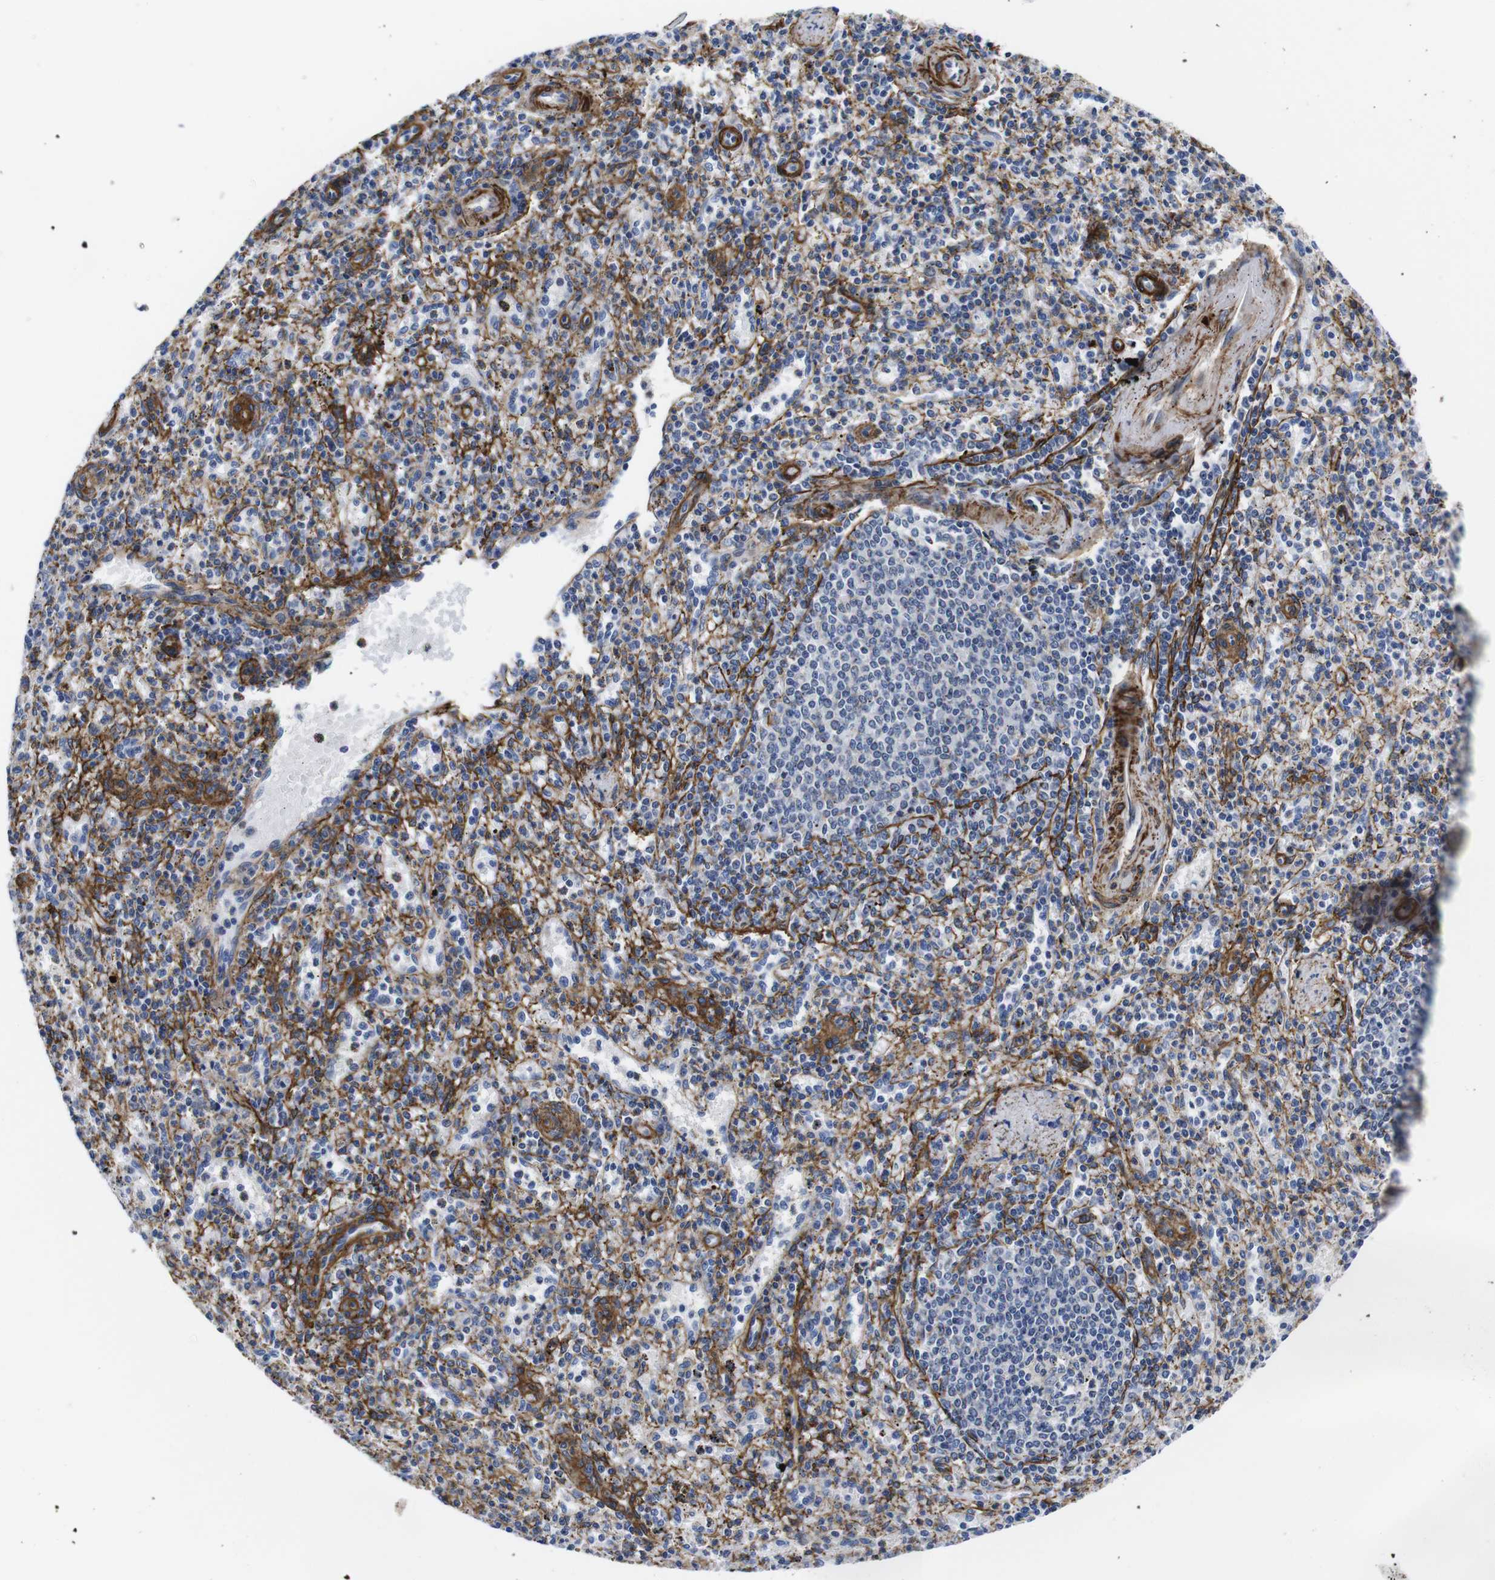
{"staining": {"intensity": "moderate", "quantity": "<25%", "location": "cytoplasmic/membranous"}, "tissue": "spleen", "cell_type": "Cells in red pulp", "image_type": "normal", "snomed": [{"axis": "morphology", "description": "Normal tissue, NOS"}, {"axis": "topography", "description": "Spleen"}], "caption": "About <25% of cells in red pulp in normal spleen exhibit moderate cytoplasmic/membranous protein expression as visualized by brown immunohistochemical staining.", "gene": "WNT10A", "patient": {"sex": "male", "age": 72}}